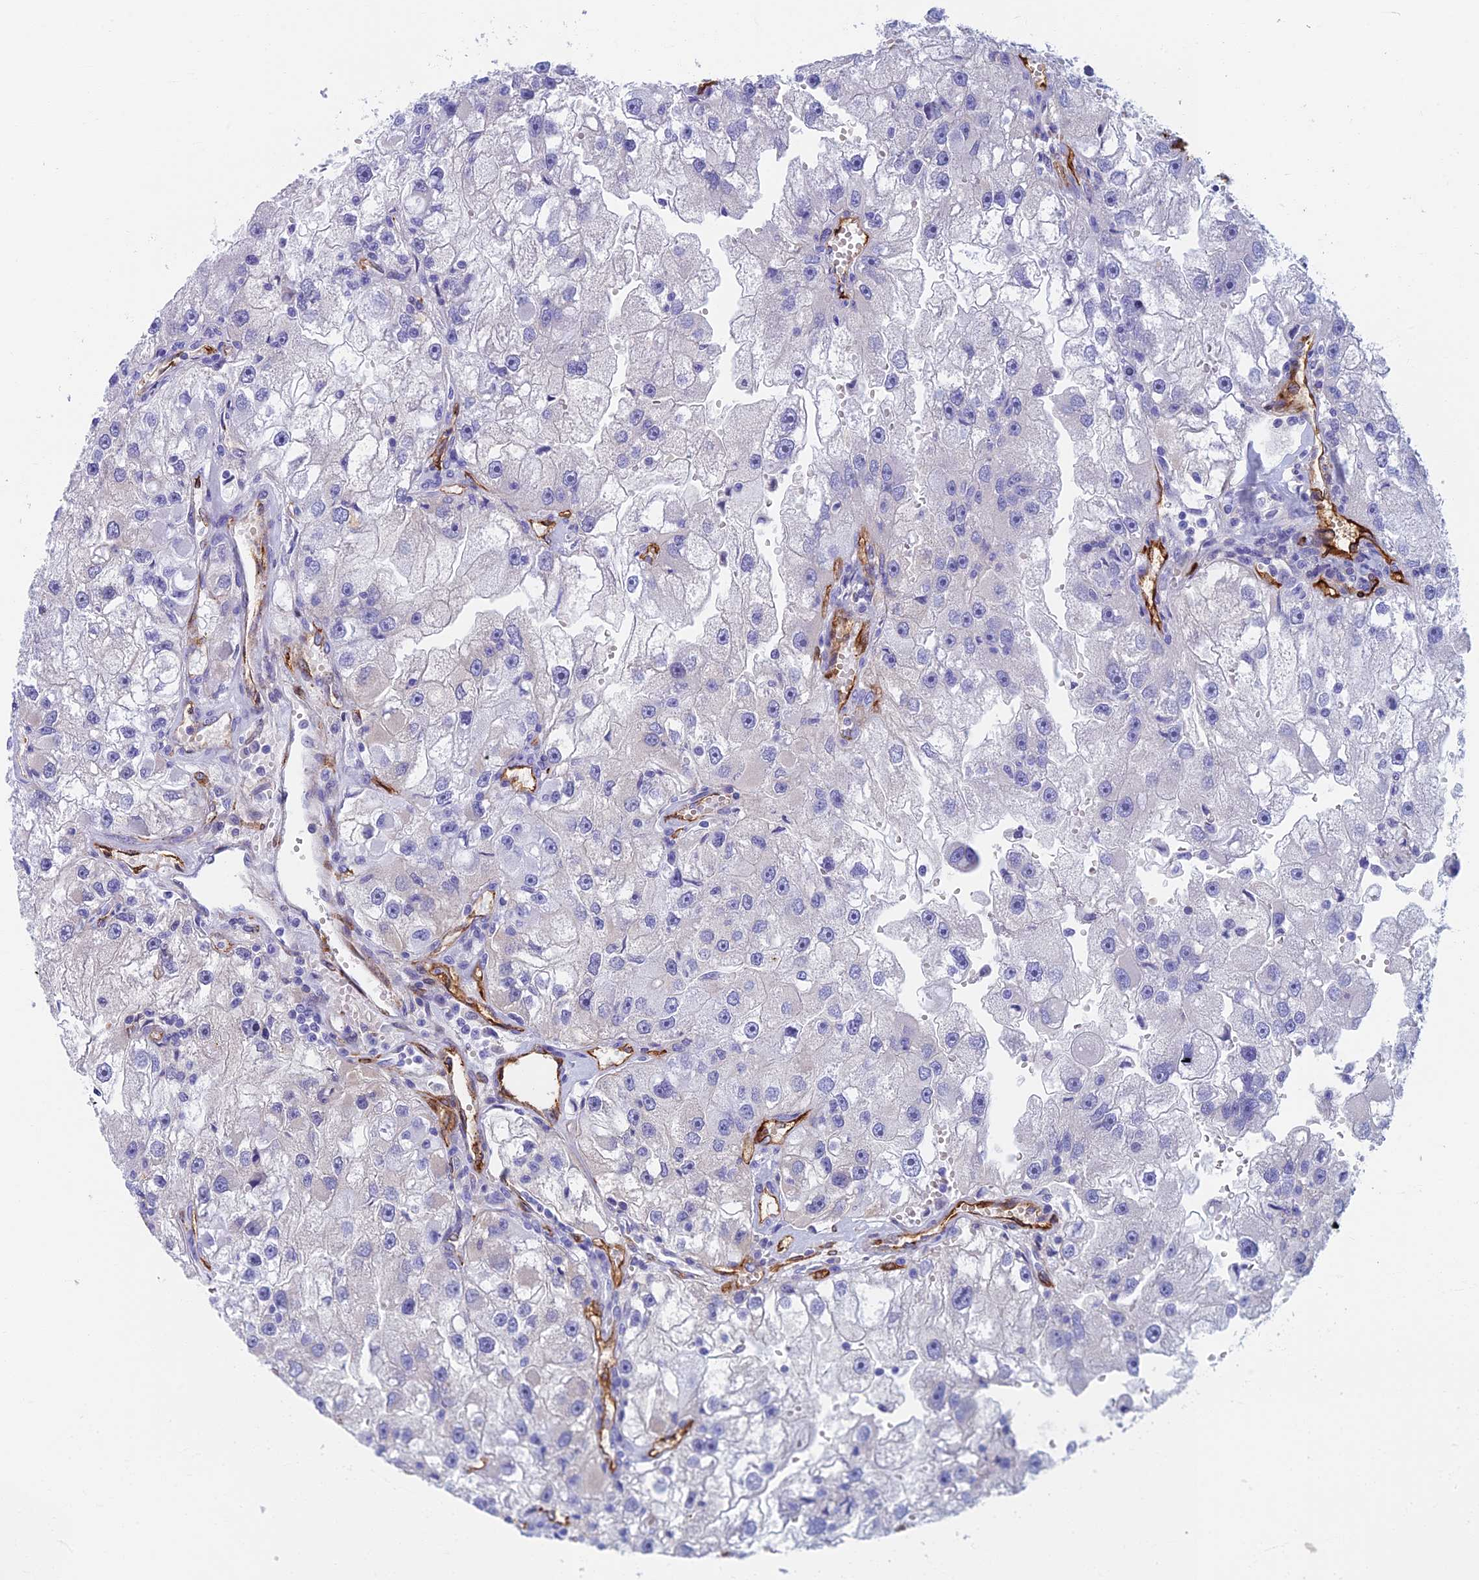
{"staining": {"intensity": "negative", "quantity": "none", "location": "none"}, "tissue": "renal cancer", "cell_type": "Tumor cells", "image_type": "cancer", "snomed": [{"axis": "morphology", "description": "Adenocarcinoma, NOS"}, {"axis": "topography", "description": "Kidney"}], "caption": "Histopathology image shows no significant protein staining in tumor cells of renal adenocarcinoma. Brightfield microscopy of immunohistochemistry stained with DAB (brown) and hematoxylin (blue), captured at high magnification.", "gene": "ETFRF1", "patient": {"sex": "male", "age": 63}}